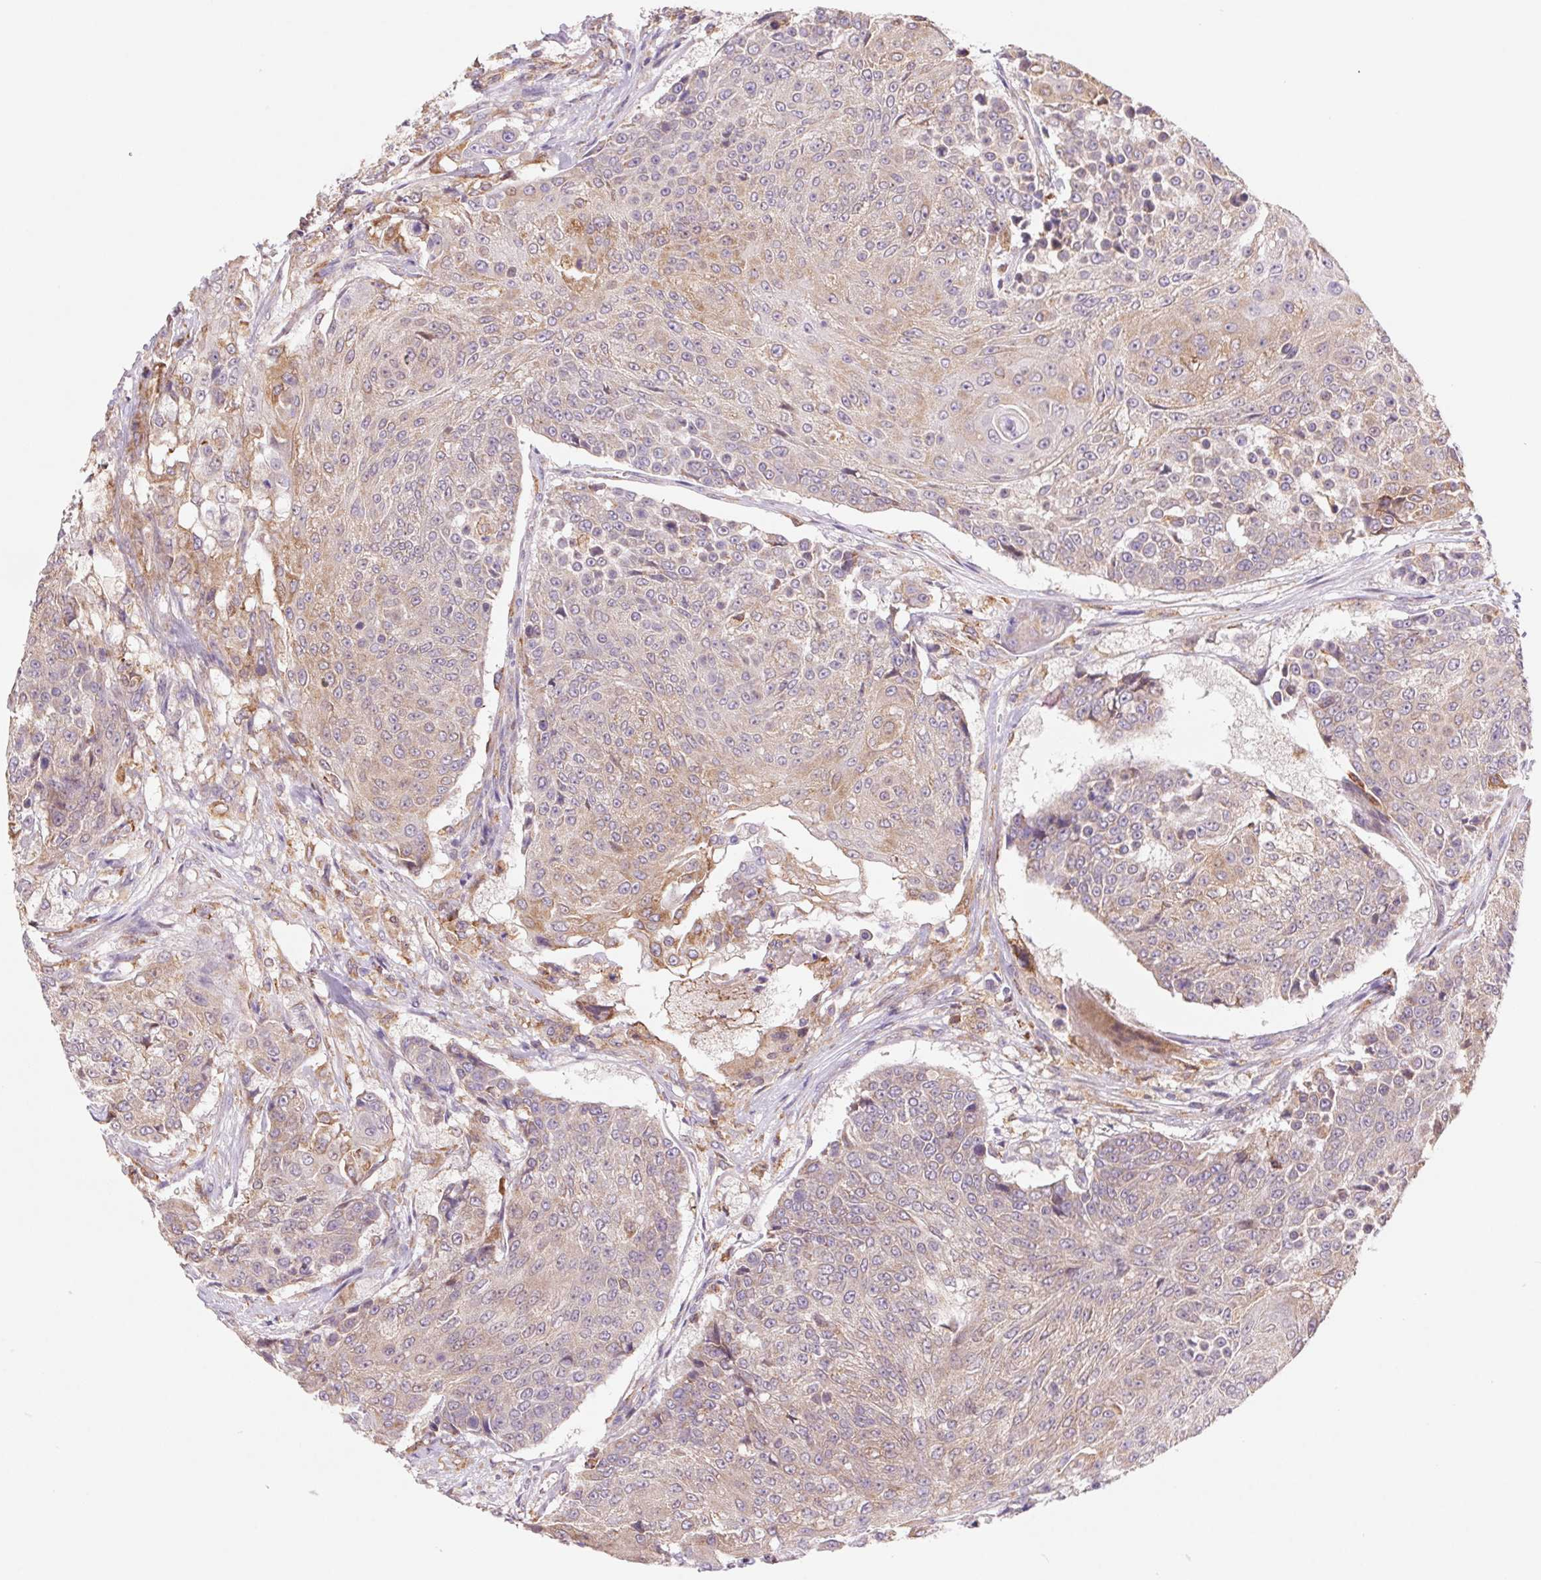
{"staining": {"intensity": "weak", "quantity": "25%-75%", "location": "cytoplasmic/membranous"}, "tissue": "urothelial cancer", "cell_type": "Tumor cells", "image_type": "cancer", "snomed": [{"axis": "morphology", "description": "Urothelial carcinoma, High grade"}, {"axis": "topography", "description": "Urinary bladder"}], "caption": "Urothelial cancer stained with a brown dye reveals weak cytoplasmic/membranous positive staining in about 25%-75% of tumor cells.", "gene": "KLHL20", "patient": {"sex": "female", "age": 63}}